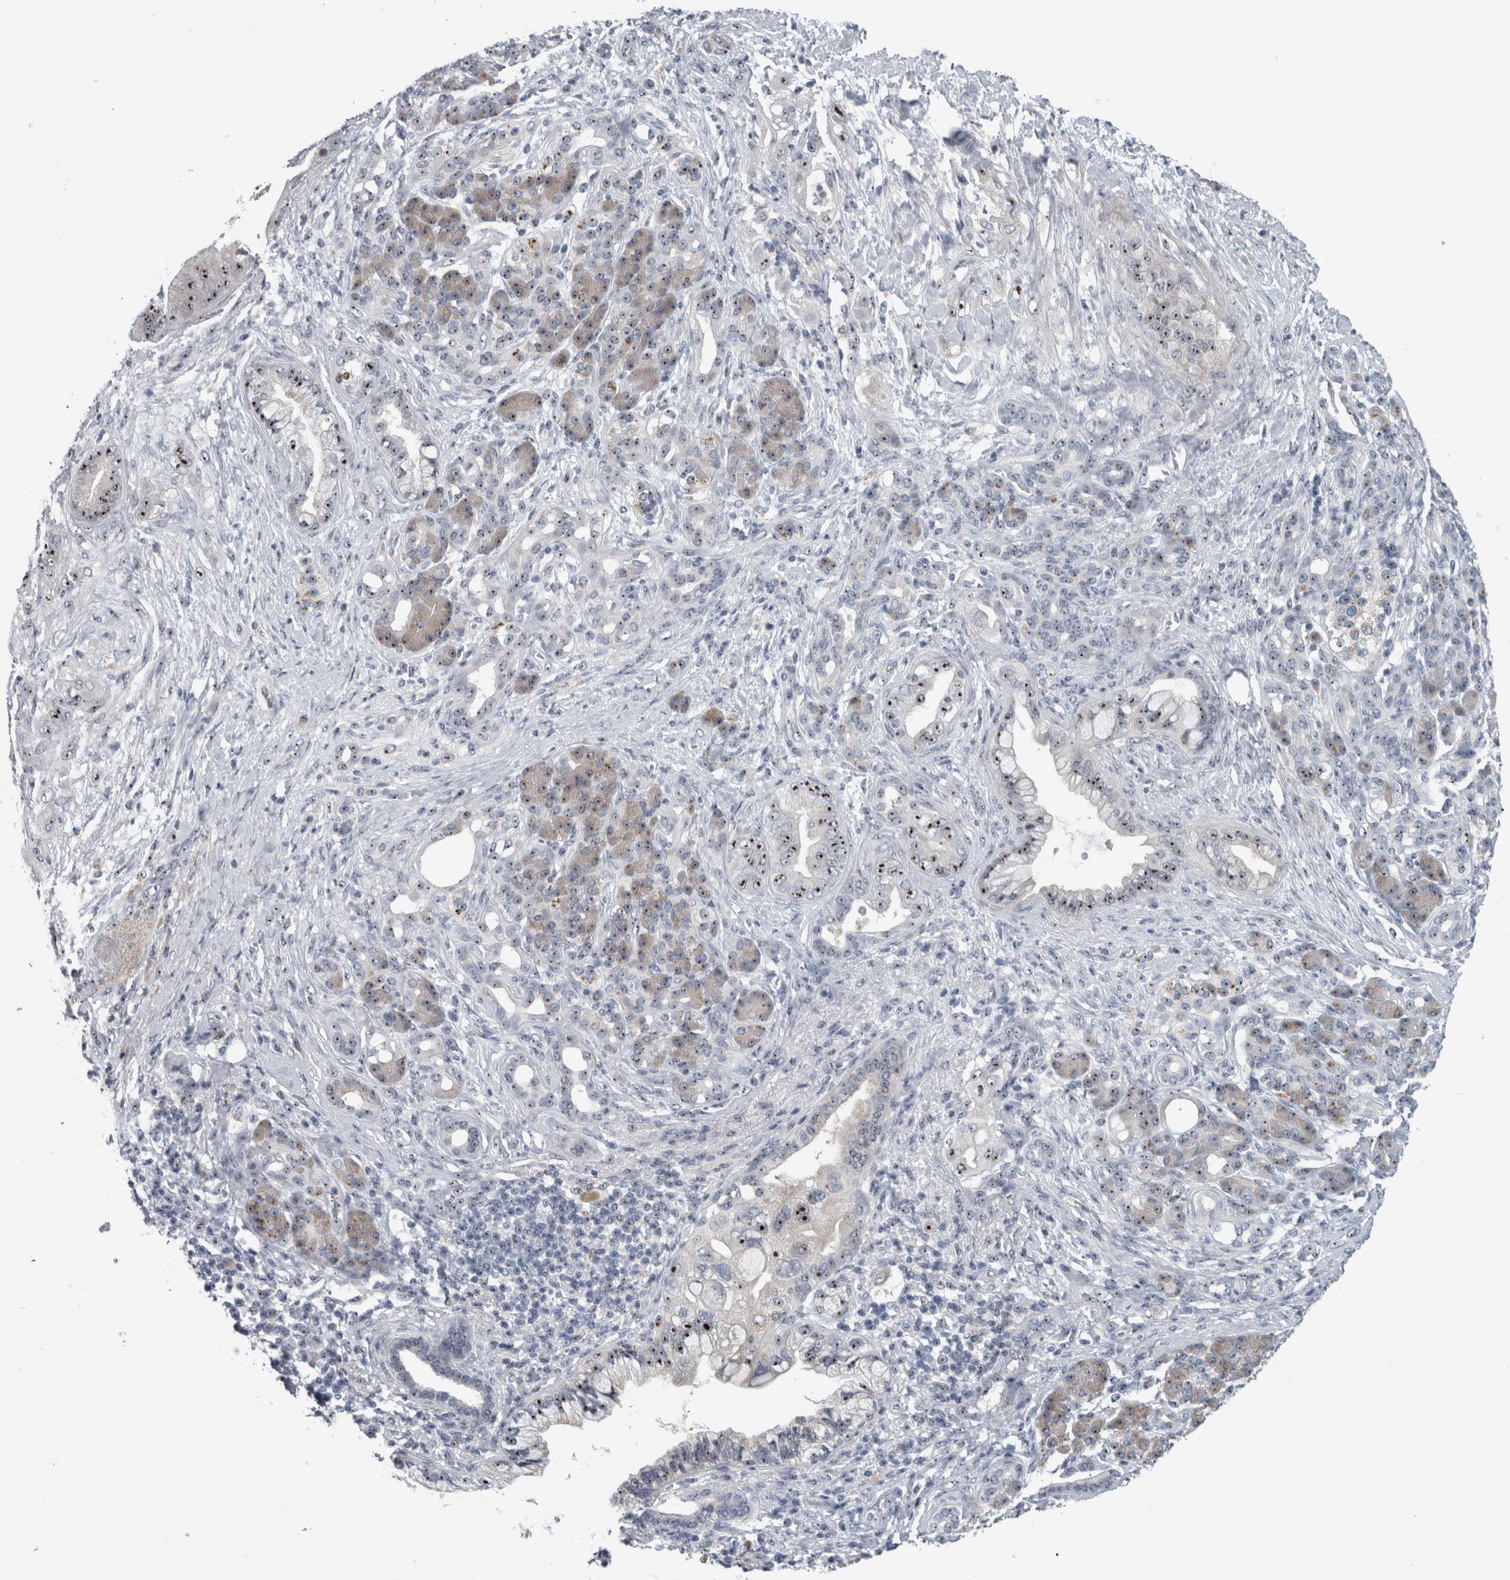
{"staining": {"intensity": "moderate", "quantity": ">75%", "location": "nuclear"}, "tissue": "pancreatic cancer", "cell_type": "Tumor cells", "image_type": "cancer", "snomed": [{"axis": "morphology", "description": "Adenocarcinoma, NOS"}, {"axis": "topography", "description": "Pancreas"}], "caption": "Tumor cells demonstrate medium levels of moderate nuclear positivity in about >75% of cells in adenocarcinoma (pancreatic). (Brightfield microscopy of DAB IHC at high magnification).", "gene": "UTP6", "patient": {"sex": "male", "age": 59}}